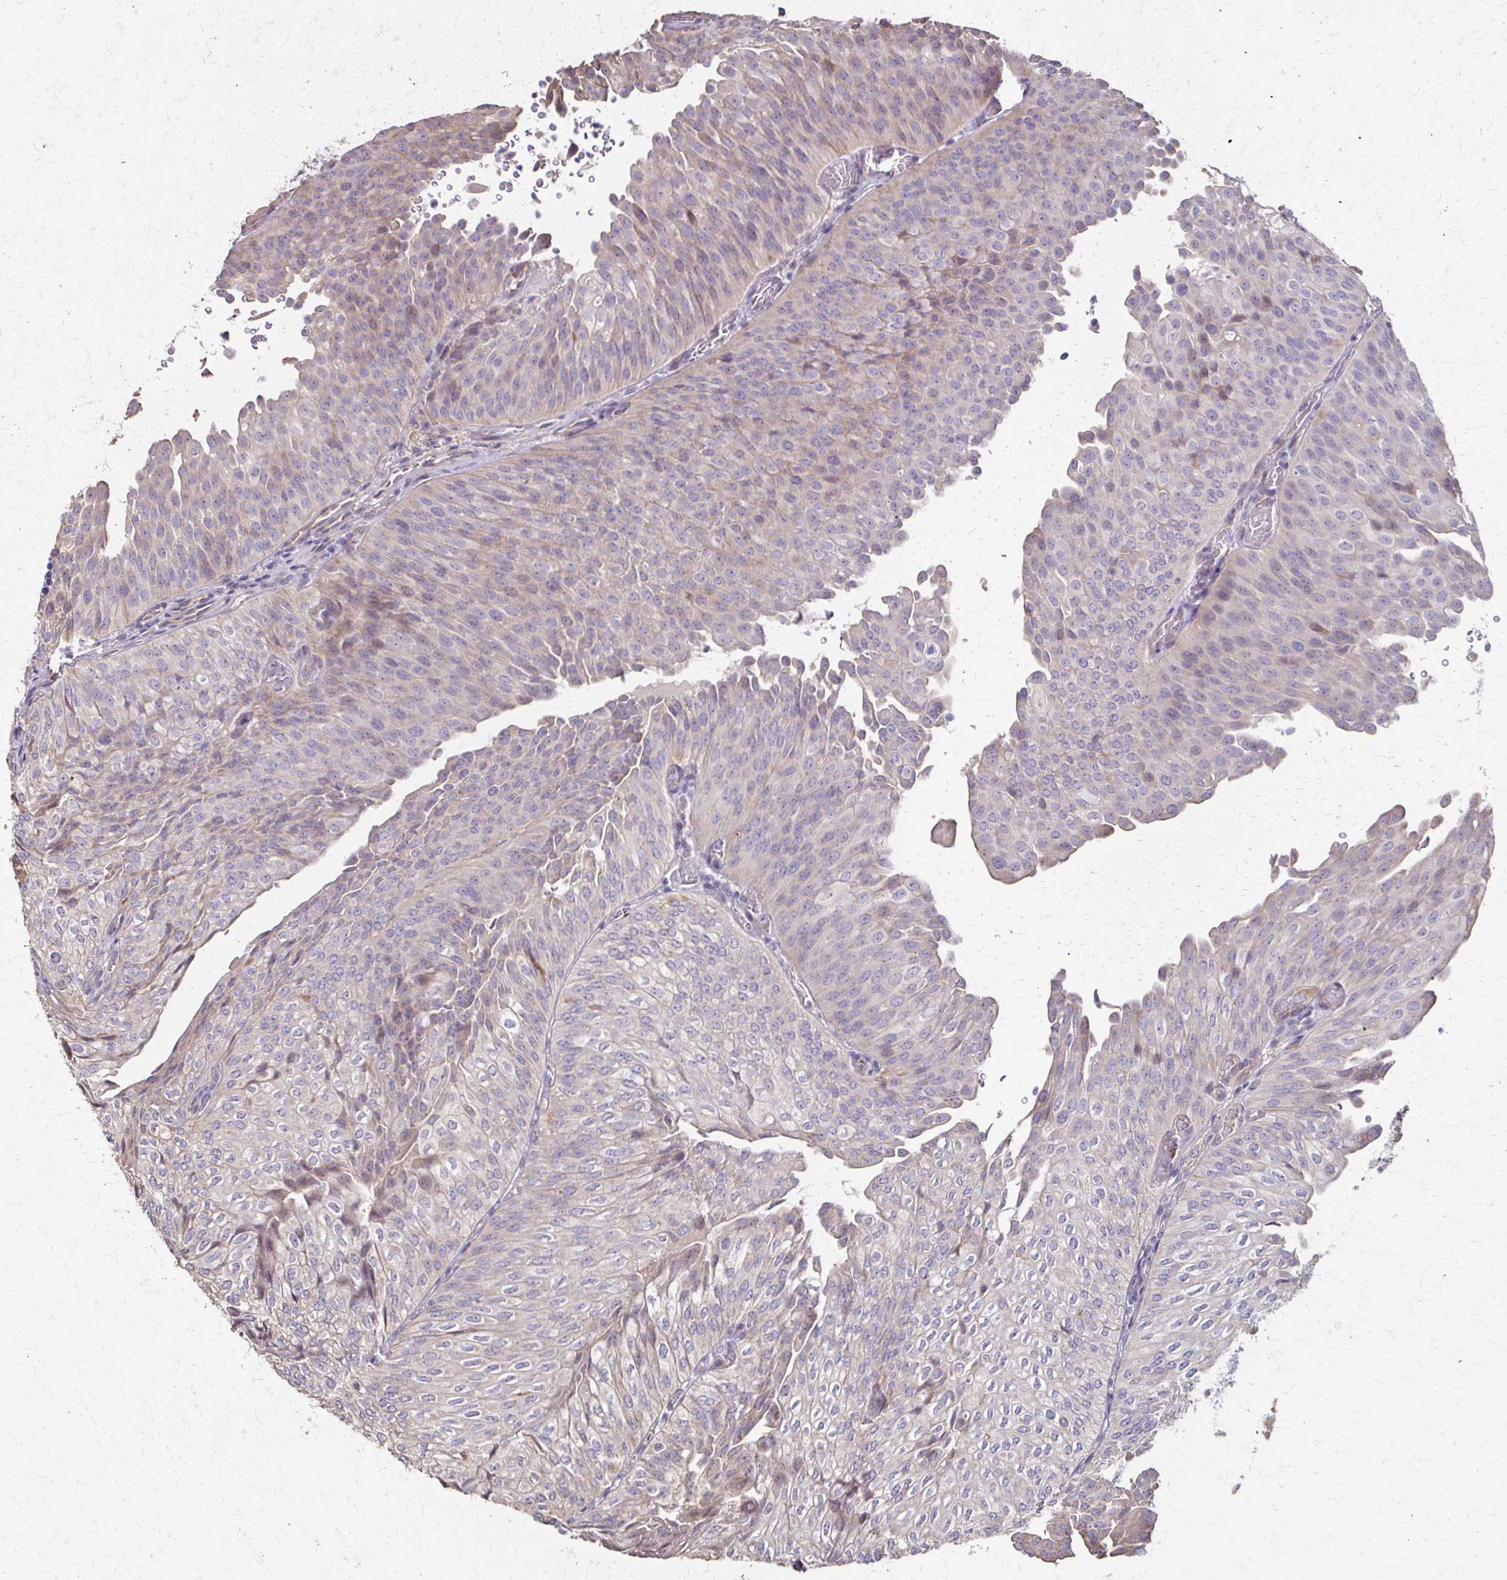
{"staining": {"intensity": "weak", "quantity": "<25%", "location": "cytoplasmic/membranous"}, "tissue": "urothelial cancer", "cell_type": "Tumor cells", "image_type": "cancer", "snomed": [{"axis": "morphology", "description": "Urothelial carcinoma, NOS"}, {"axis": "topography", "description": "Urinary bladder"}], "caption": "IHC photomicrograph of human urothelial cancer stained for a protein (brown), which shows no expression in tumor cells.", "gene": "IL18BP", "patient": {"sex": "male", "age": 62}}